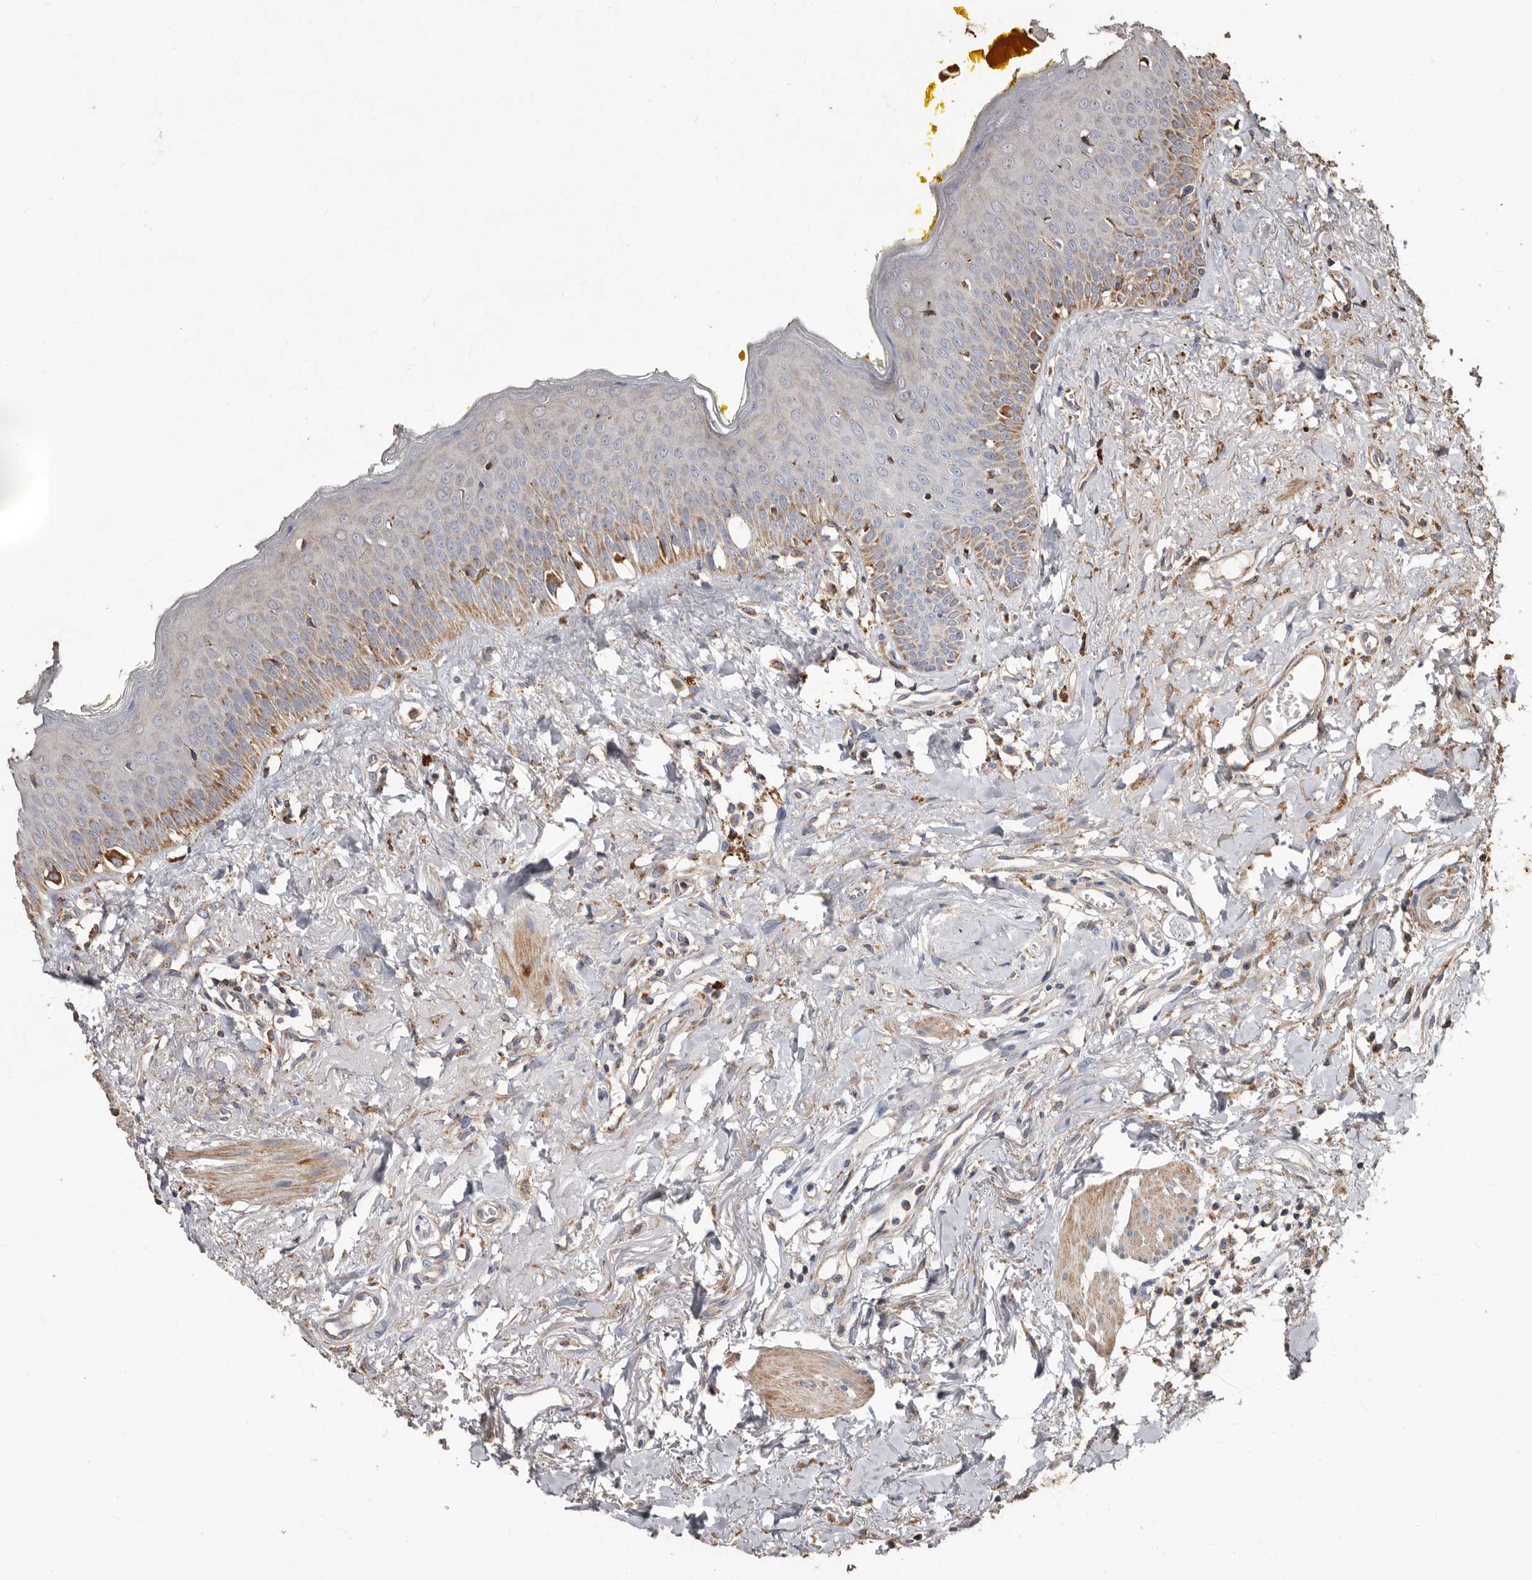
{"staining": {"intensity": "moderate", "quantity": "<25%", "location": "cytoplasmic/membranous"}, "tissue": "oral mucosa", "cell_type": "Squamous epithelial cells", "image_type": "normal", "snomed": [{"axis": "morphology", "description": "Normal tissue, NOS"}, {"axis": "topography", "description": "Oral tissue"}], "caption": "Squamous epithelial cells display low levels of moderate cytoplasmic/membranous expression in about <25% of cells in unremarkable human oral mucosa. (DAB = brown stain, brightfield microscopy at high magnification).", "gene": "OSGIN2", "patient": {"sex": "female", "age": 70}}